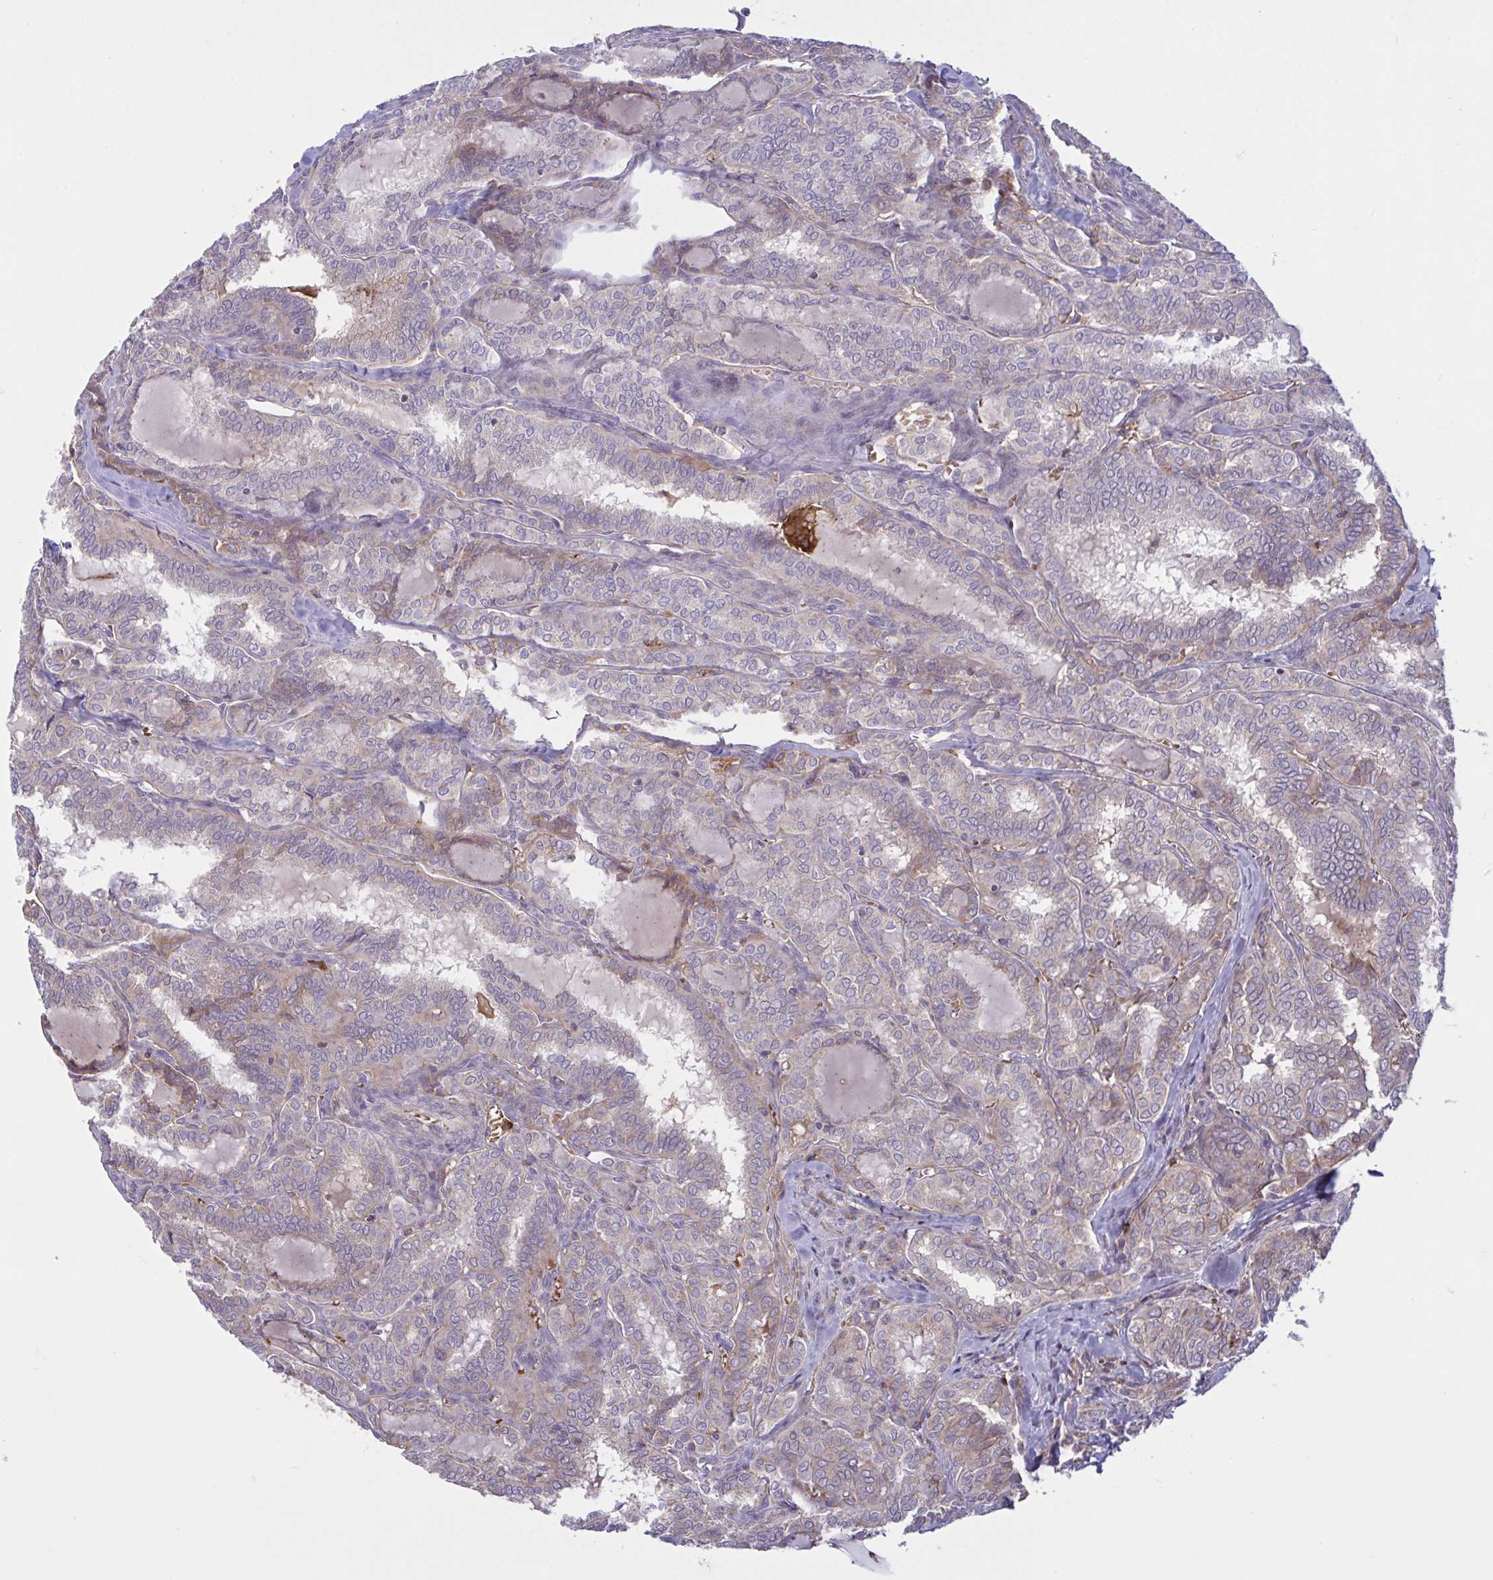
{"staining": {"intensity": "negative", "quantity": "none", "location": "none"}, "tissue": "thyroid cancer", "cell_type": "Tumor cells", "image_type": "cancer", "snomed": [{"axis": "morphology", "description": "Papillary adenocarcinoma, NOS"}, {"axis": "topography", "description": "Thyroid gland"}], "caption": "This is an immunohistochemistry (IHC) micrograph of thyroid cancer. There is no positivity in tumor cells.", "gene": "IL1R1", "patient": {"sex": "female", "age": 30}}